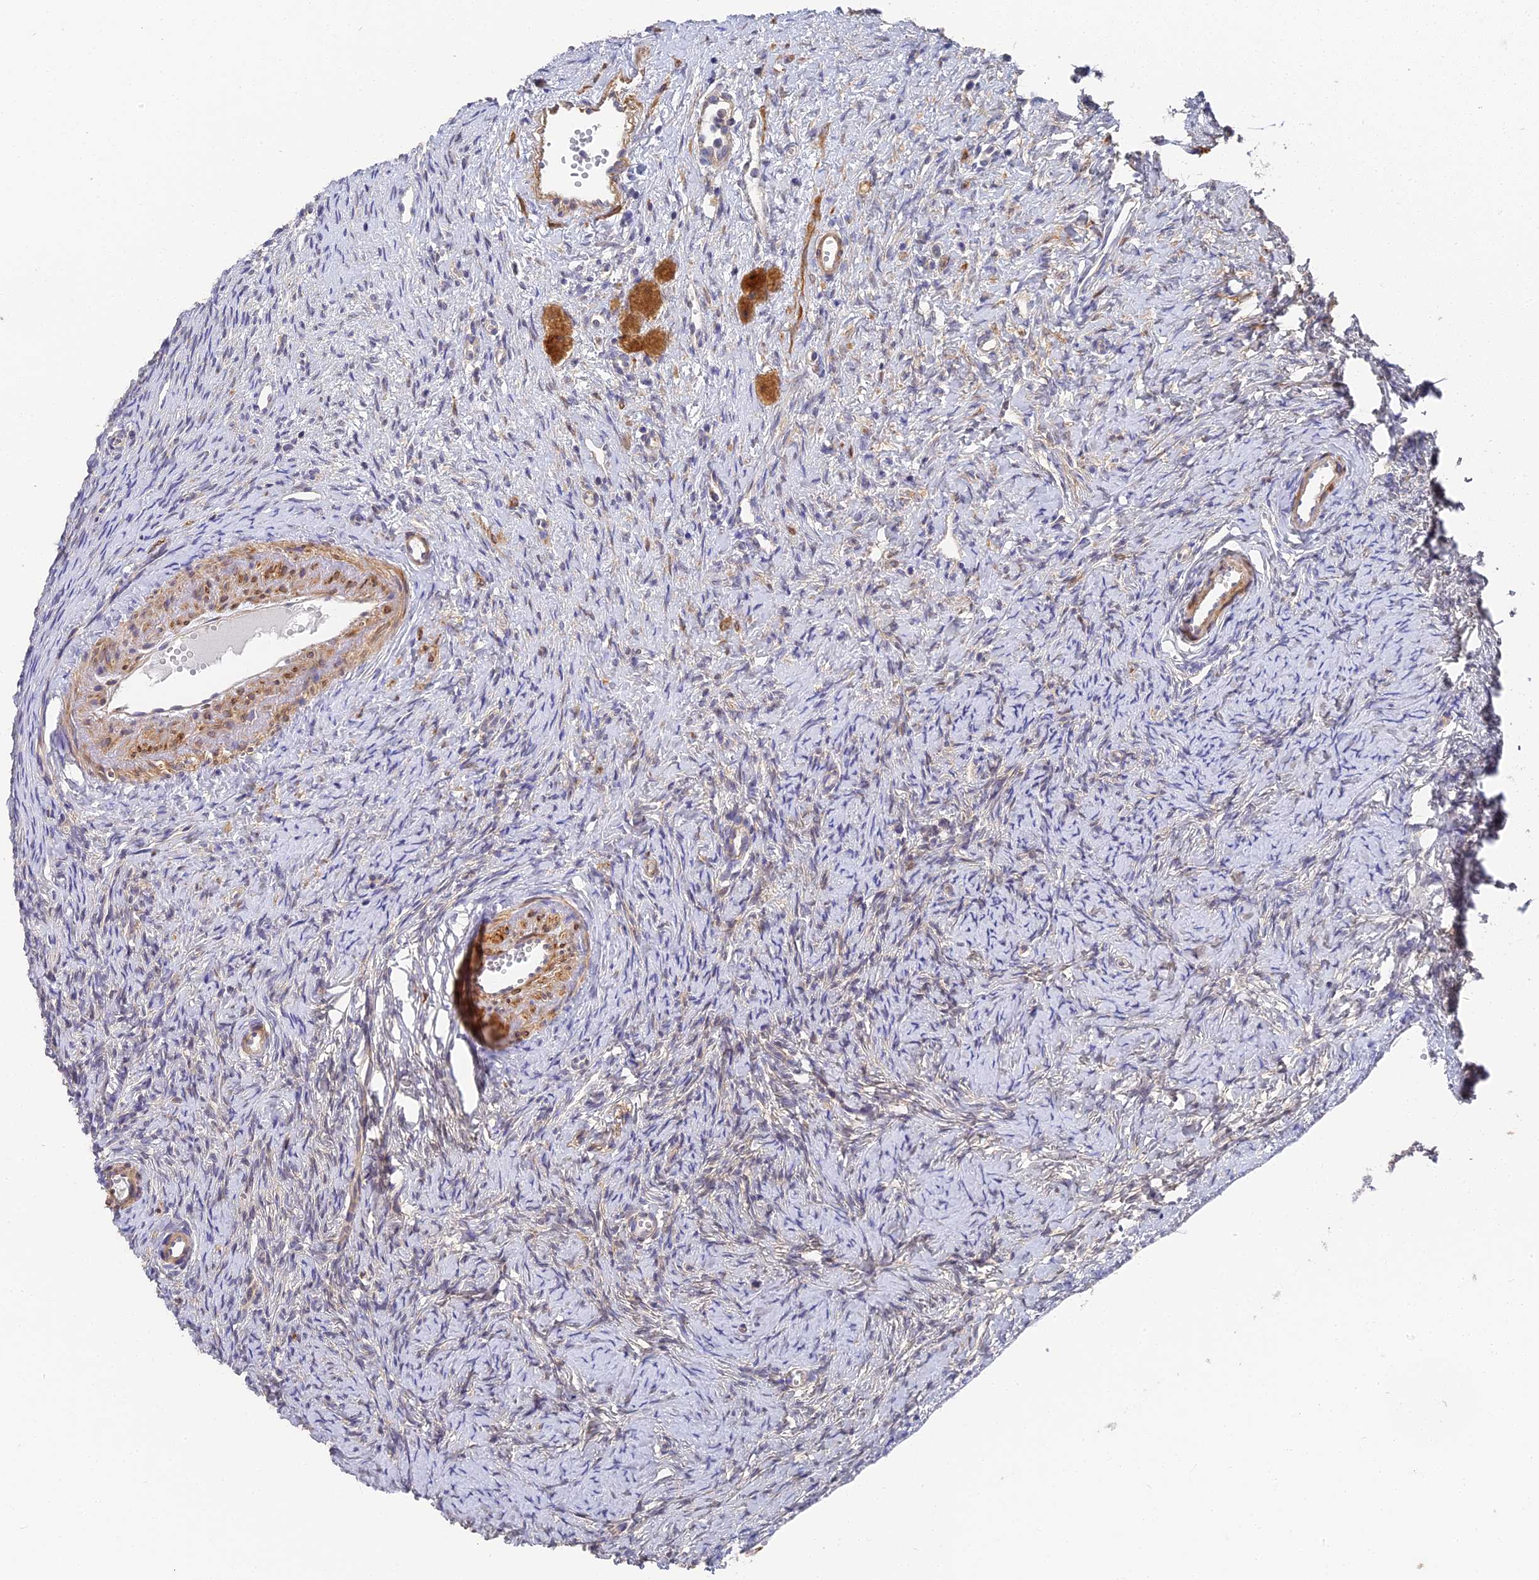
{"staining": {"intensity": "negative", "quantity": "none", "location": "none"}, "tissue": "ovary", "cell_type": "Ovarian stroma cells", "image_type": "normal", "snomed": [{"axis": "morphology", "description": "Normal tissue, NOS"}, {"axis": "topography", "description": "Ovary"}], "caption": "Benign ovary was stained to show a protein in brown. There is no significant positivity in ovarian stroma cells. The staining is performed using DAB (3,3'-diaminobenzidine) brown chromogen with nuclei counter-stained in using hematoxylin.", "gene": "CCDC113", "patient": {"sex": "female", "age": 51}}